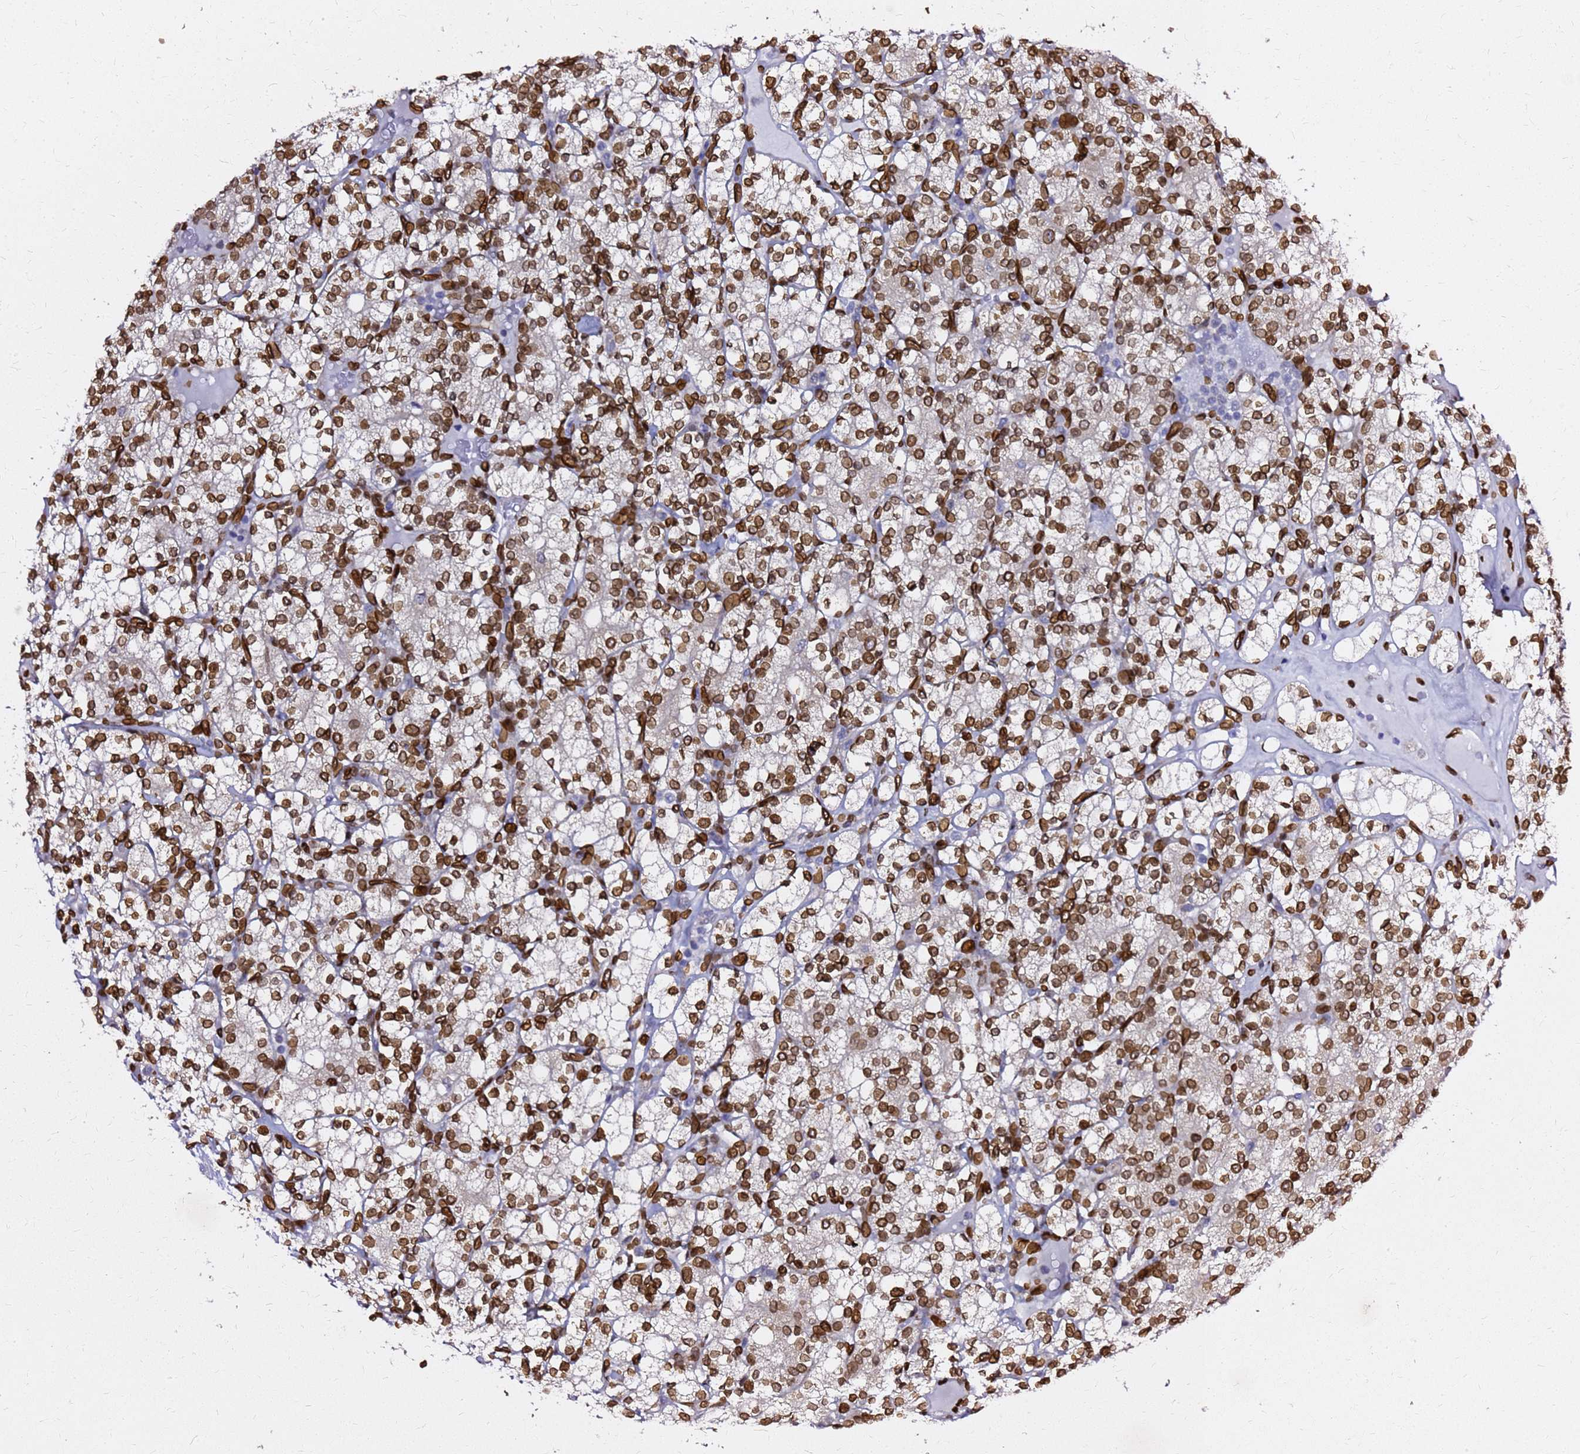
{"staining": {"intensity": "strong", "quantity": ">75%", "location": "cytoplasmic/membranous,nuclear"}, "tissue": "renal cancer", "cell_type": "Tumor cells", "image_type": "cancer", "snomed": [{"axis": "morphology", "description": "Adenocarcinoma, NOS"}, {"axis": "topography", "description": "Kidney"}], "caption": "Renal cancer (adenocarcinoma) tissue shows strong cytoplasmic/membranous and nuclear positivity in approximately >75% of tumor cells", "gene": "C6orf141", "patient": {"sex": "male", "age": 77}}